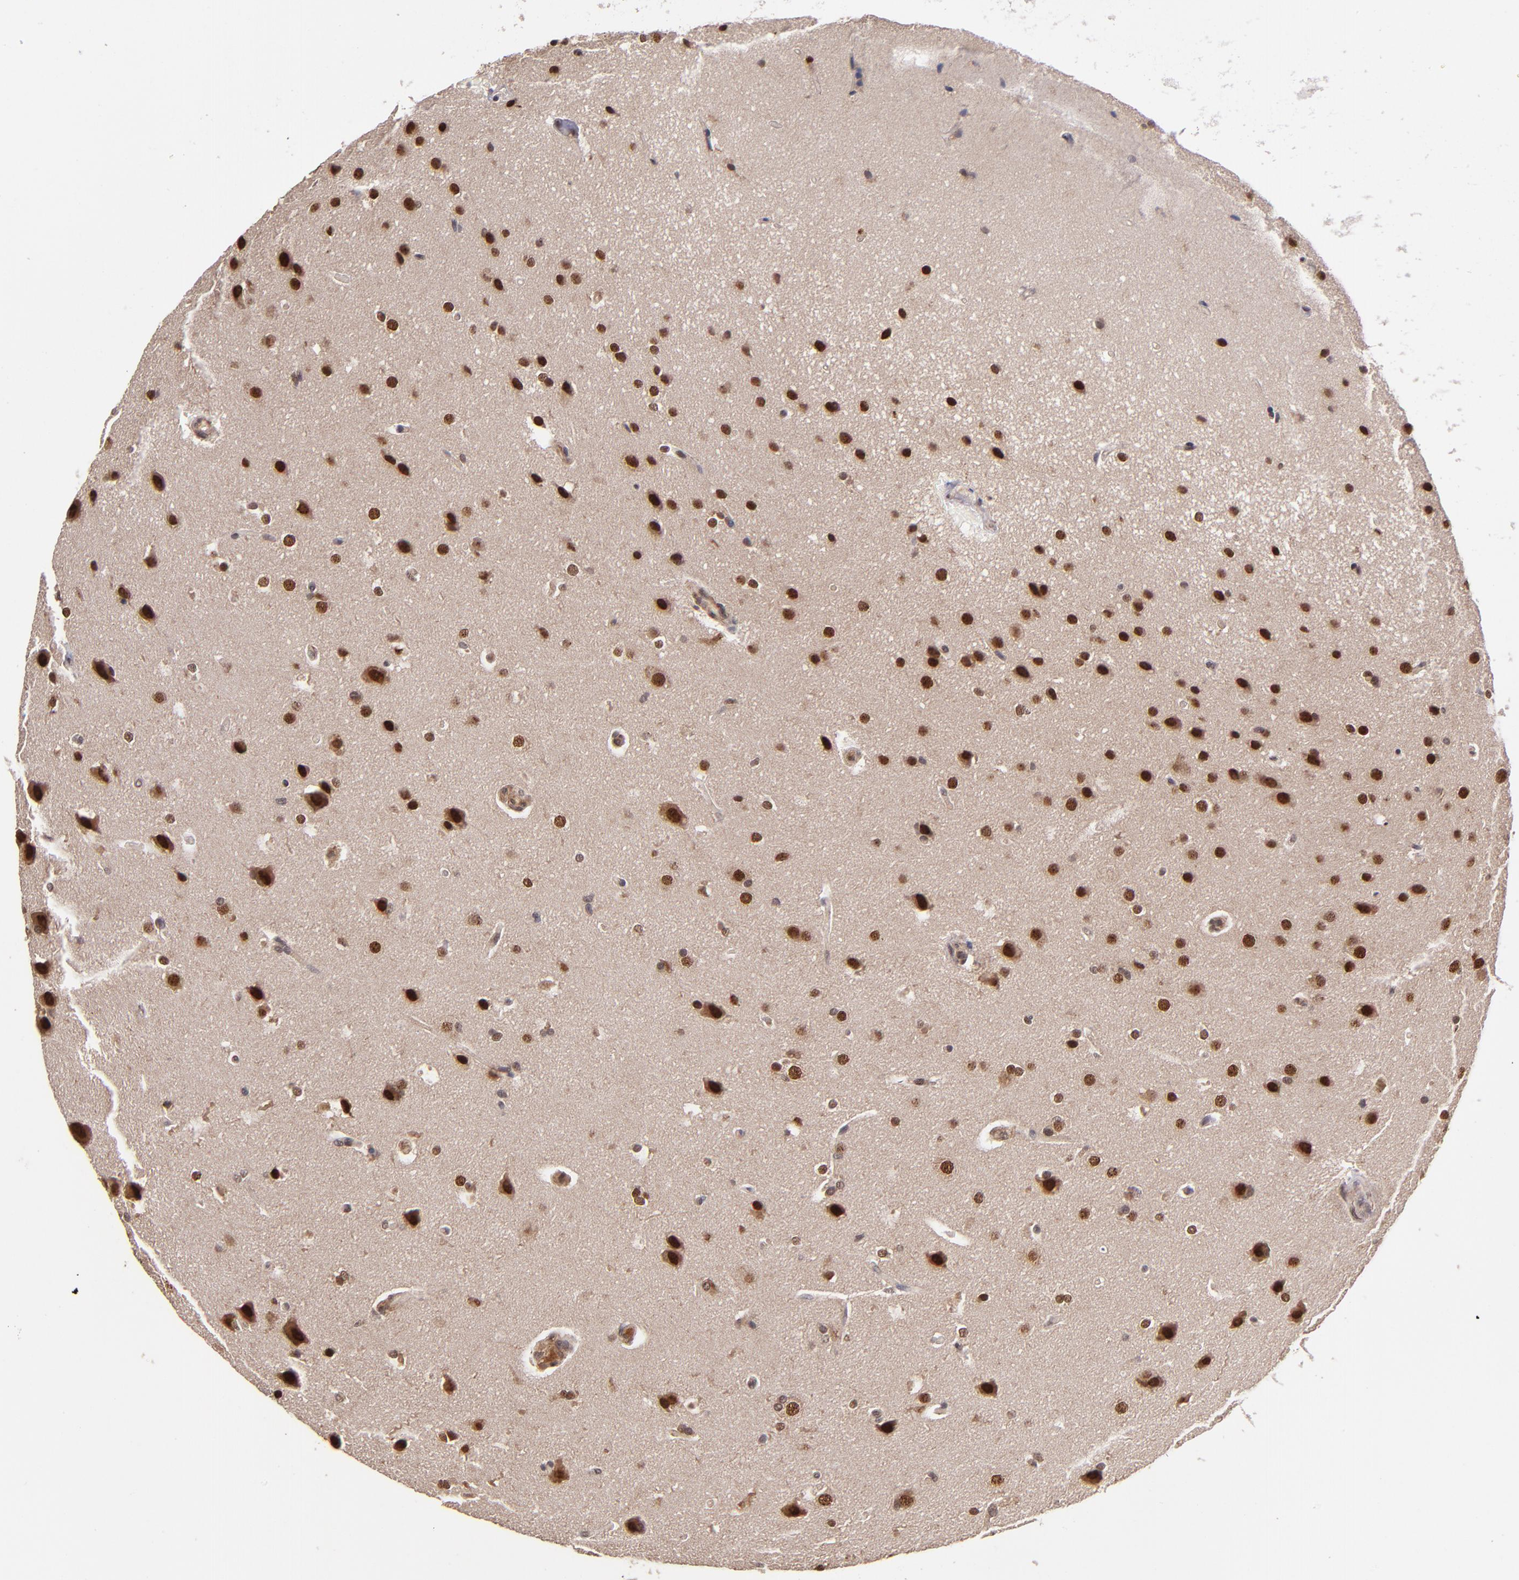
{"staining": {"intensity": "strong", "quantity": "25%-75%", "location": "nuclear"}, "tissue": "glioma", "cell_type": "Tumor cells", "image_type": "cancer", "snomed": [{"axis": "morphology", "description": "Glioma, malignant, Low grade"}, {"axis": "topography", "description": "Cerebral cortex"}], "caption": "There is high levels of strong nuclear positivity in tumor cells of malignant glioma (low-grade), as demonstrated by immunohistochemical staining (brown color).", "gene": "ABHD12B", "patient": {"sex": "female", "age": 47}}